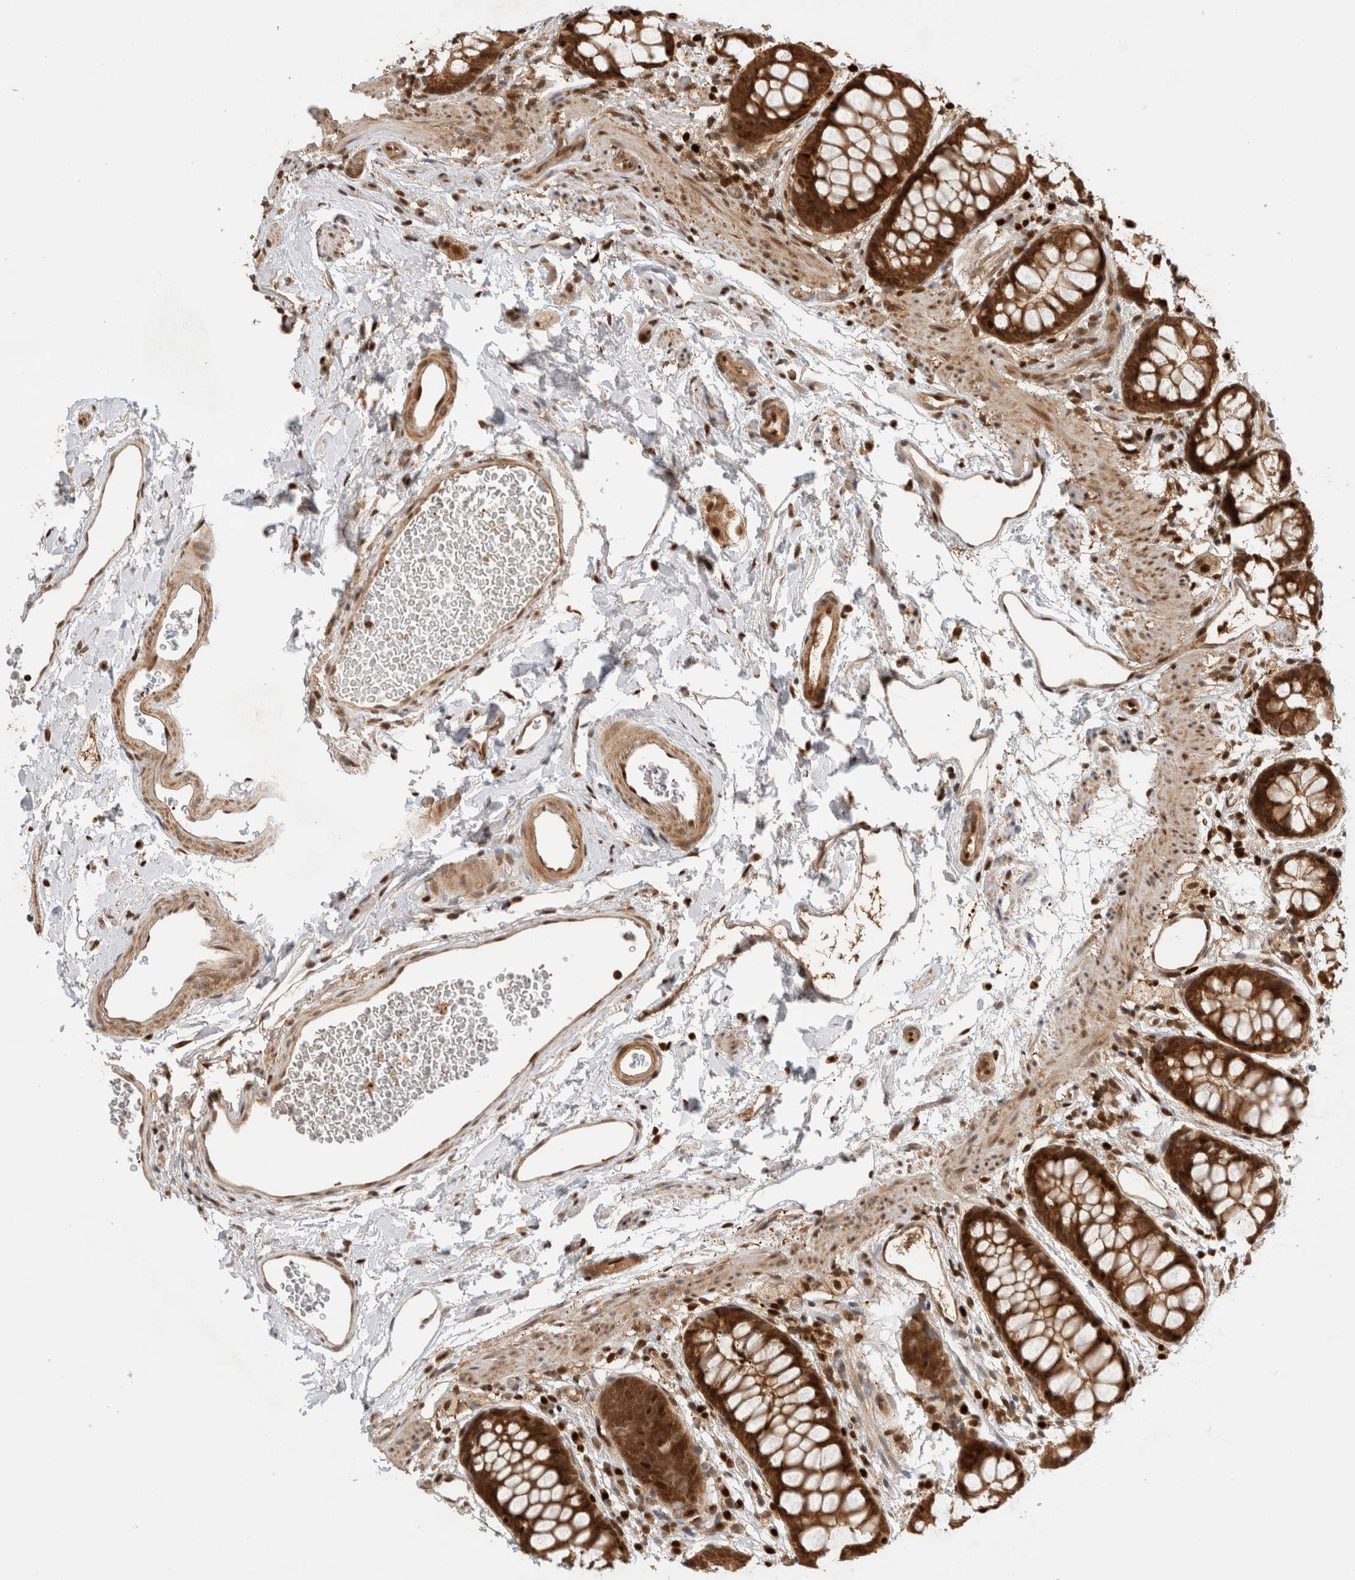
{"staining": {"intensity": "strong", "quantity": ">75%", "location": "cytoplasmic/membranous,nuclear"}, "tissue": "rectum", "cell_type": "Glandular cells", "image_type": "normal", "snomed": [{"axis": "morphology", "description": "Normal tissue, NOS"}, {"axis": "topography", "description": "Rectum"}], "caption": "Immunohistochemical staining of normal human rectum shows strong cytoplasmic/membranous,nuclear protein expression in about >75% of glandular cells.", "gene": "SNRNP40", "patient": {"sex": "female", "age": 65}}